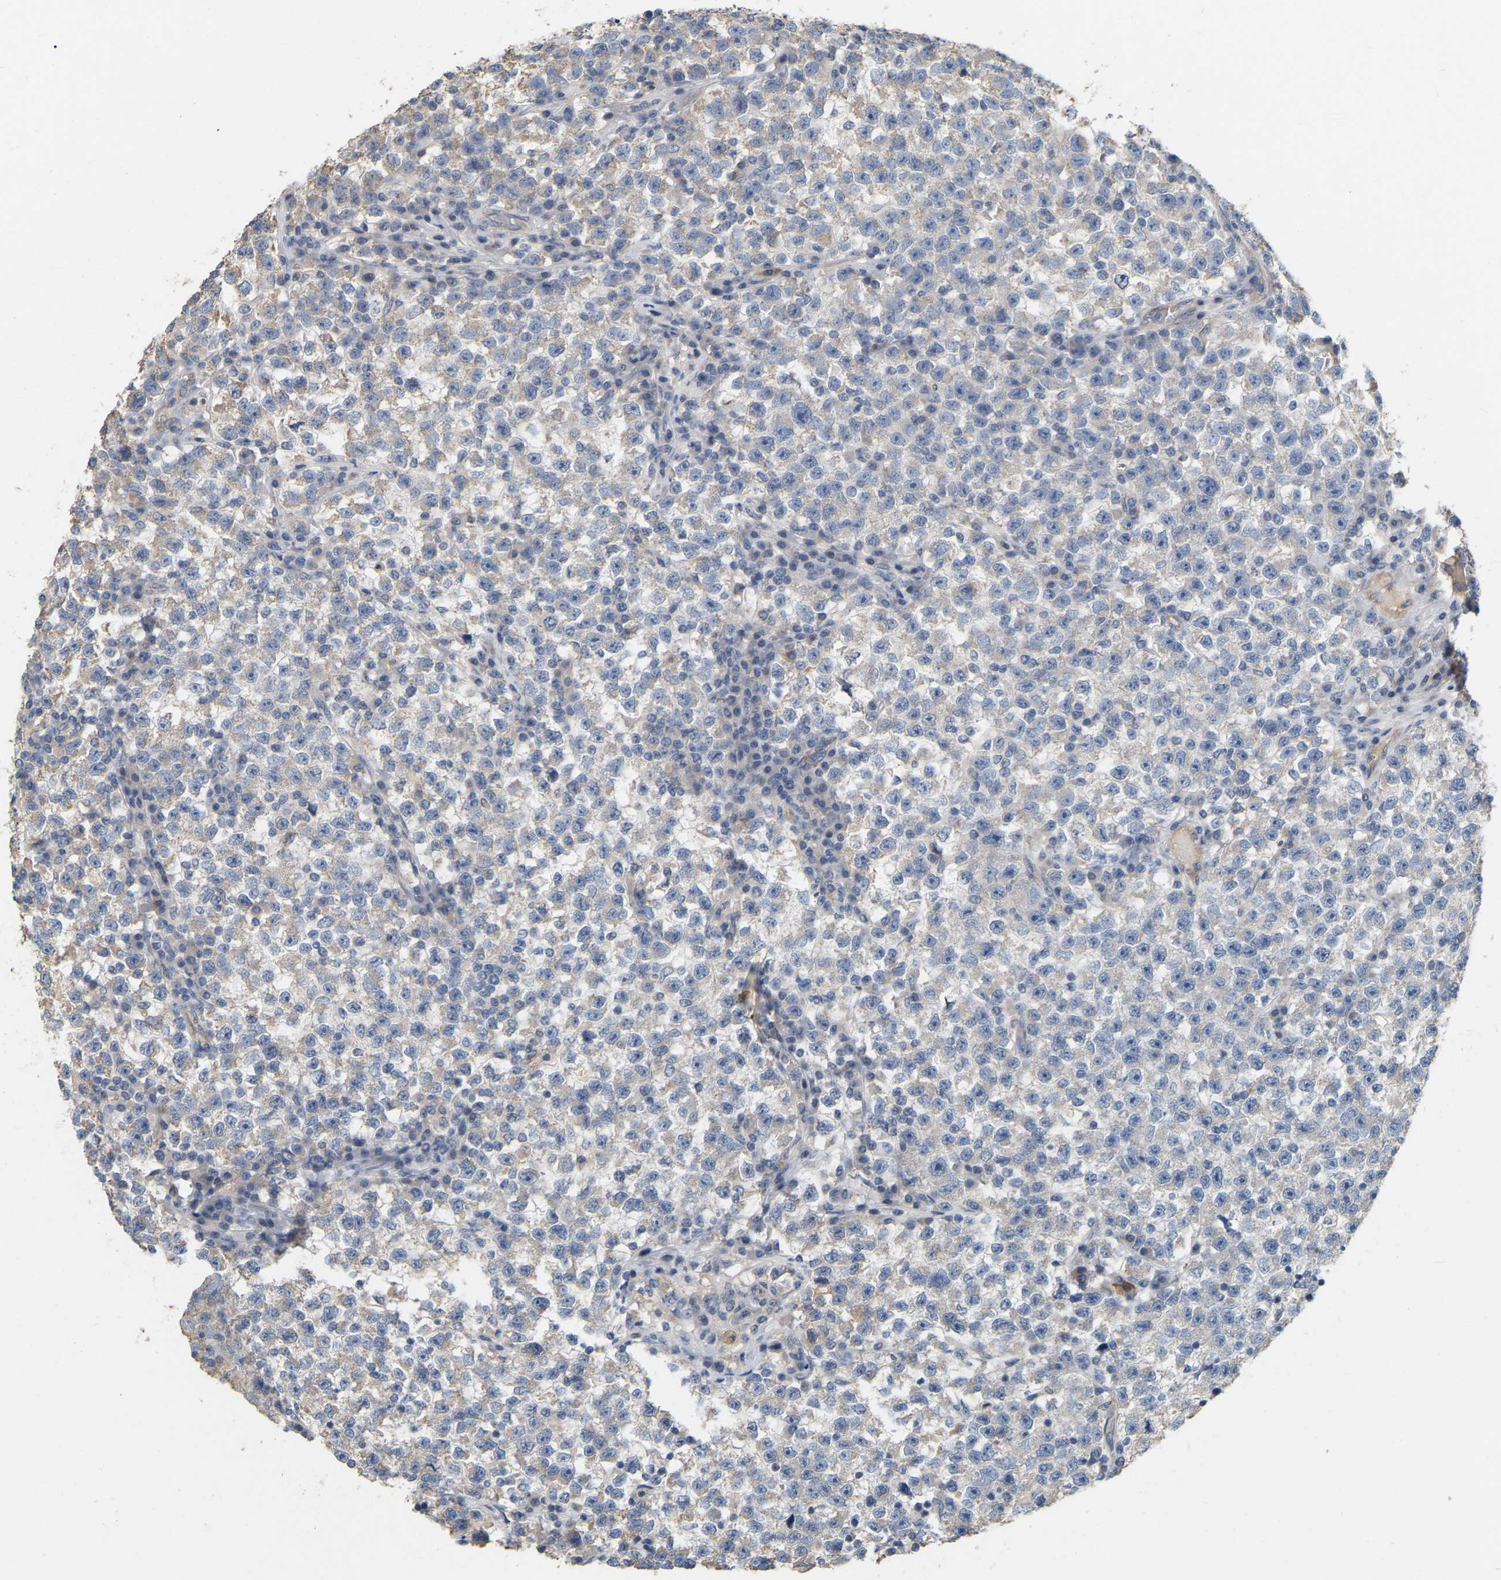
{"staining": {"intensity": "weak", "quantity": "25%-75%", "location": "cytoplasmic/membranous"}, "tissue": "testis cancer", "cell_type": "Tumor cells", "image_type": "cancer", "snomed": [{"axis": "morphology", "description": "Seminoma, NOS"}, {"axis": "topography", "description": "Testis"}], "caption": "Human testis seminoma stained for a protein (brown) reveals weak cytoplasmic/membranous positive staining in approximately 25%-75% of tumor cells.", "gene": "SSH1", "patient": {"sex": "male", "age": 22}}